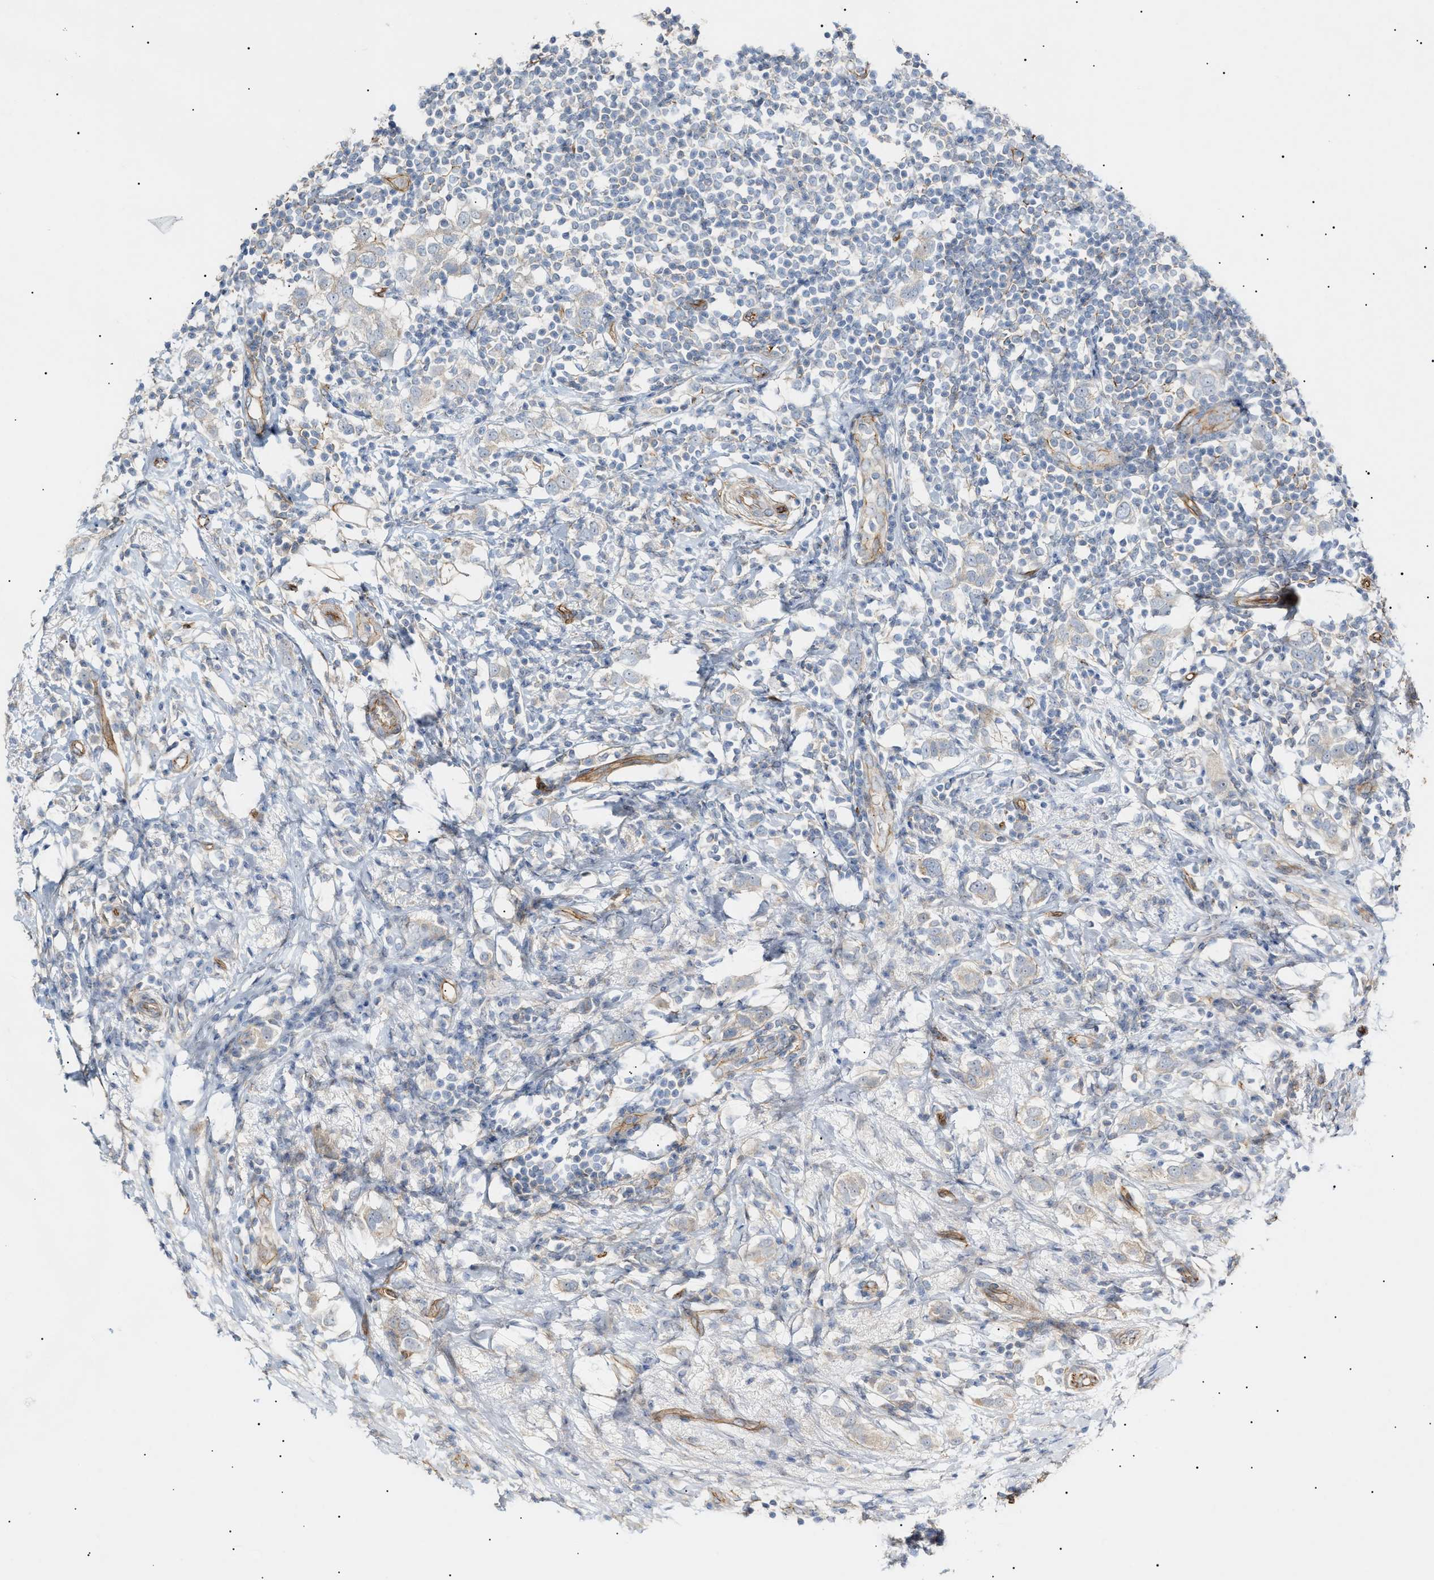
{"staining": {"intensity": "negative", "quantity": "none", "location": "none"}, "tissue": "breast cancer", "cell_type": "Tumor cells", "image_type": "cancer", "snomed": [{"axis": "morphology", "description": "Duct carcinoma"}, {"axis": "topography", "description": "Breast"}], "caption": "A micrograph of human breast cancer (invasive ductal carcinoma) is negative for staining in tumor cells.", "gene": "ZFHX2", "patient": {"sex": "female", "age": 50}}